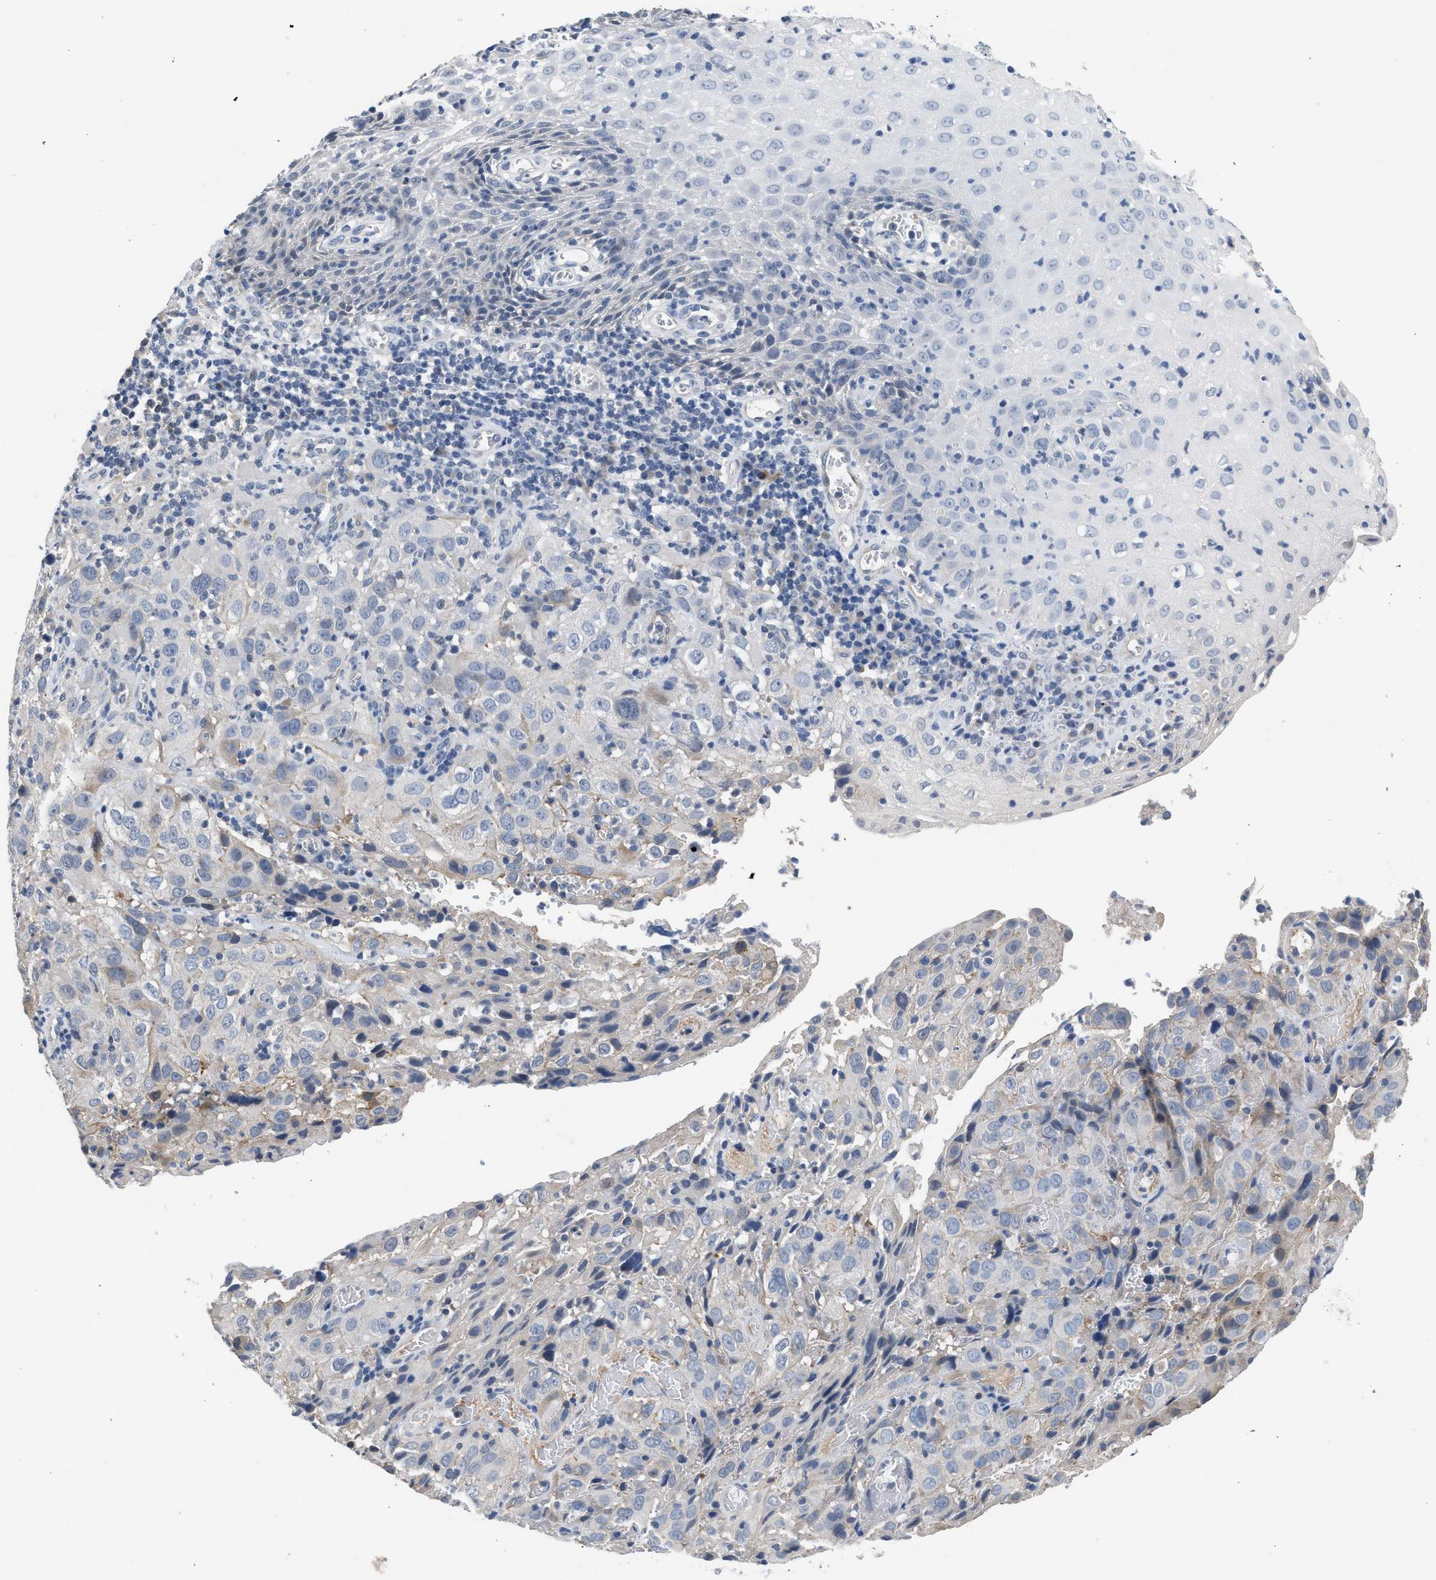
{"staining": {"intensity": "negative", "quantity": "none", "location": "none"}, "tissue": "cervical cancer", "cell_type": "Tumor cells", "image_type": "cancer", "snomed": [{"axis": "morphology", "description": "Squamous cell carcinoma, NOS"}, {"axis": "topography", "description": "Cervix"}], "caption": "Protein analysis of cervical cancer (squamous cell carcinoma) shows no significant staining in tumor cells.", "gene": "CSF3R", "patient": {"sex": "female", "age": 32}}